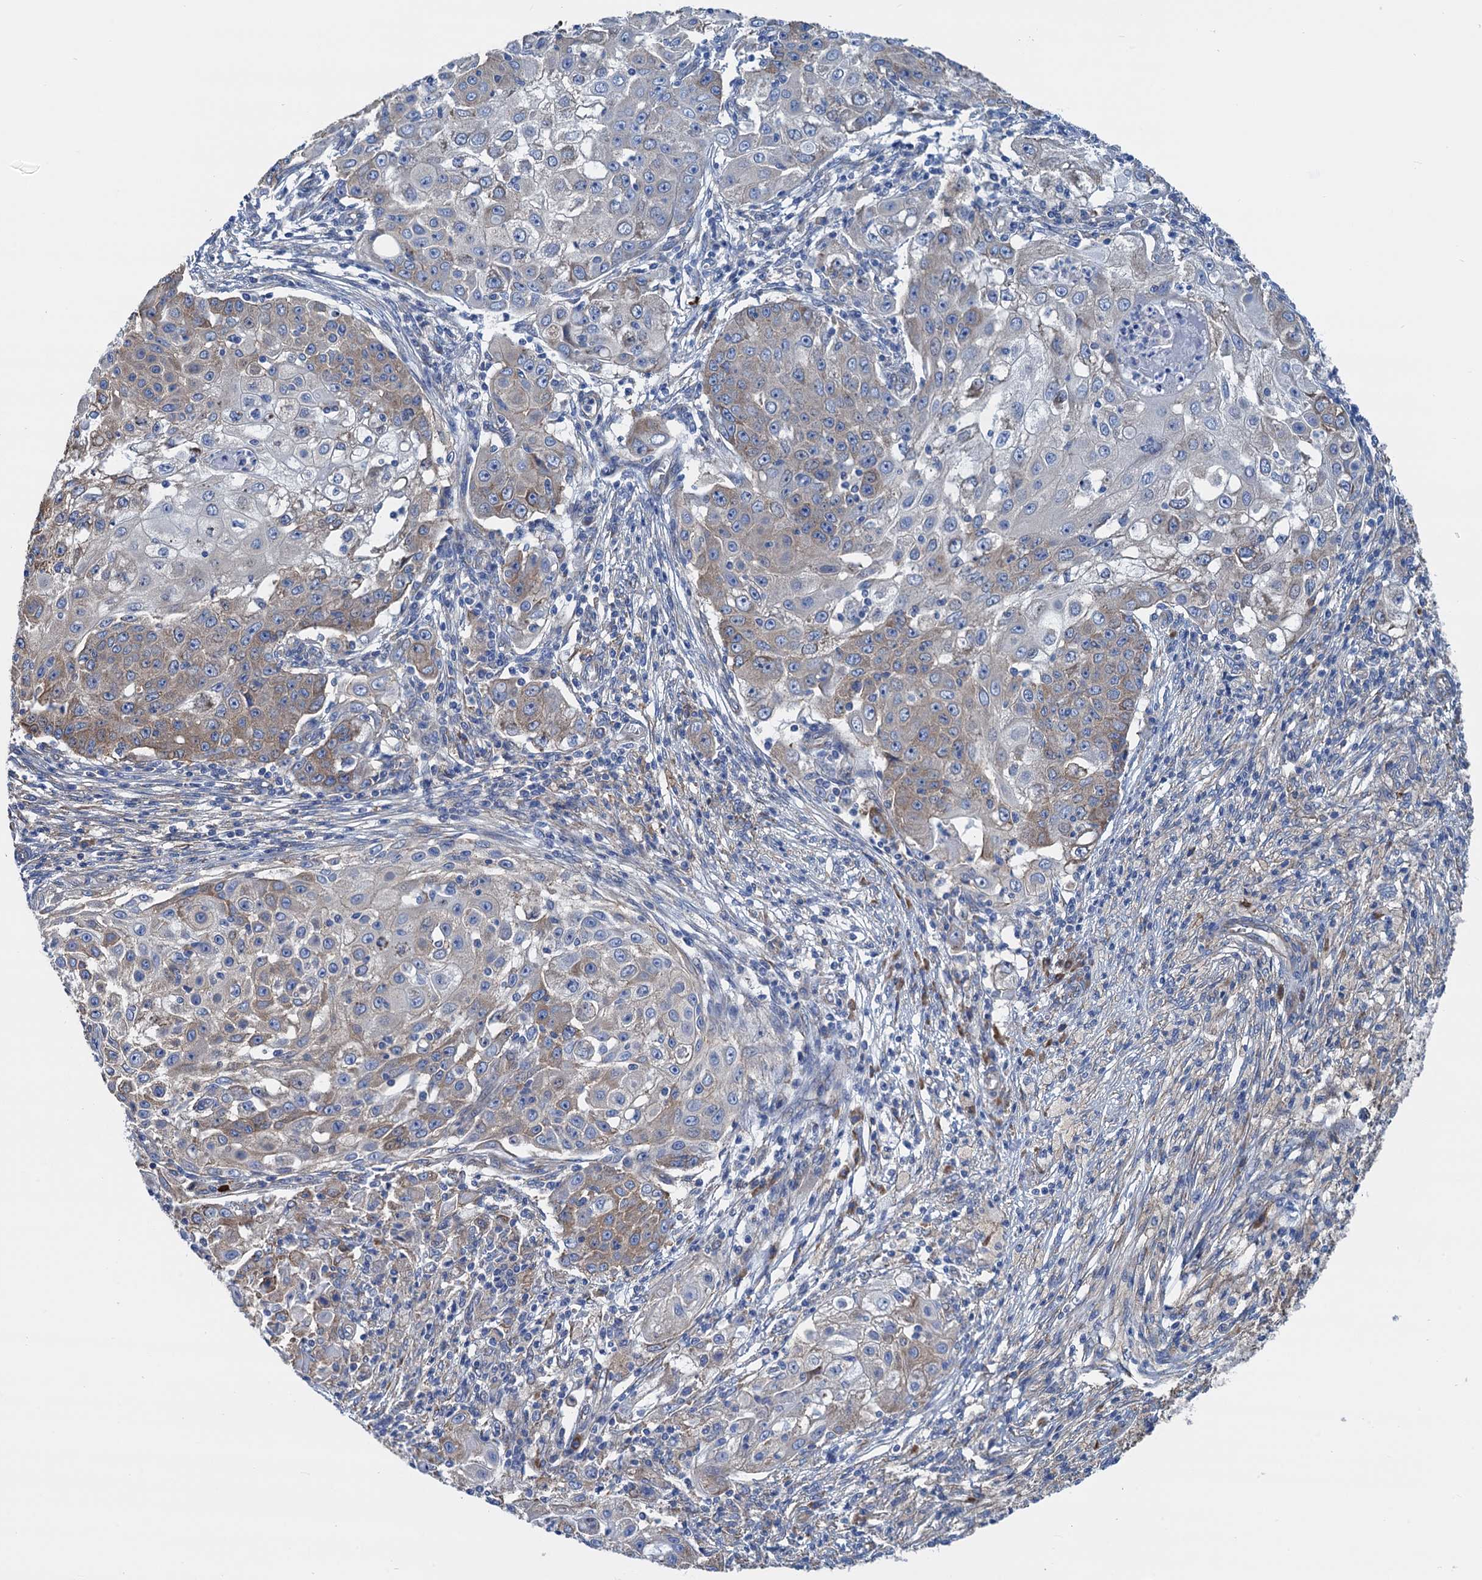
{"staining": {"intensity": "weak", "quantity": "25%-75%", "location": "cytoplasmic/membranous"}, "tissue": "ovarian cancer", "cell_type": "Tumor cells", "image_type": "cancer", "snomed": [{"axis": "morphology", "description": "Carcinoma, endometroid"}, {"axis": "topography", "description": "Ovary"}], "caption": "Protein expression analysis of human ovarian cancer reveals weak cytoplasmic/membranous positivity in about 25%-75% of tumor cells.", "gene": "SLC12A7", "patient": {"sex": "female", "age": 42}}